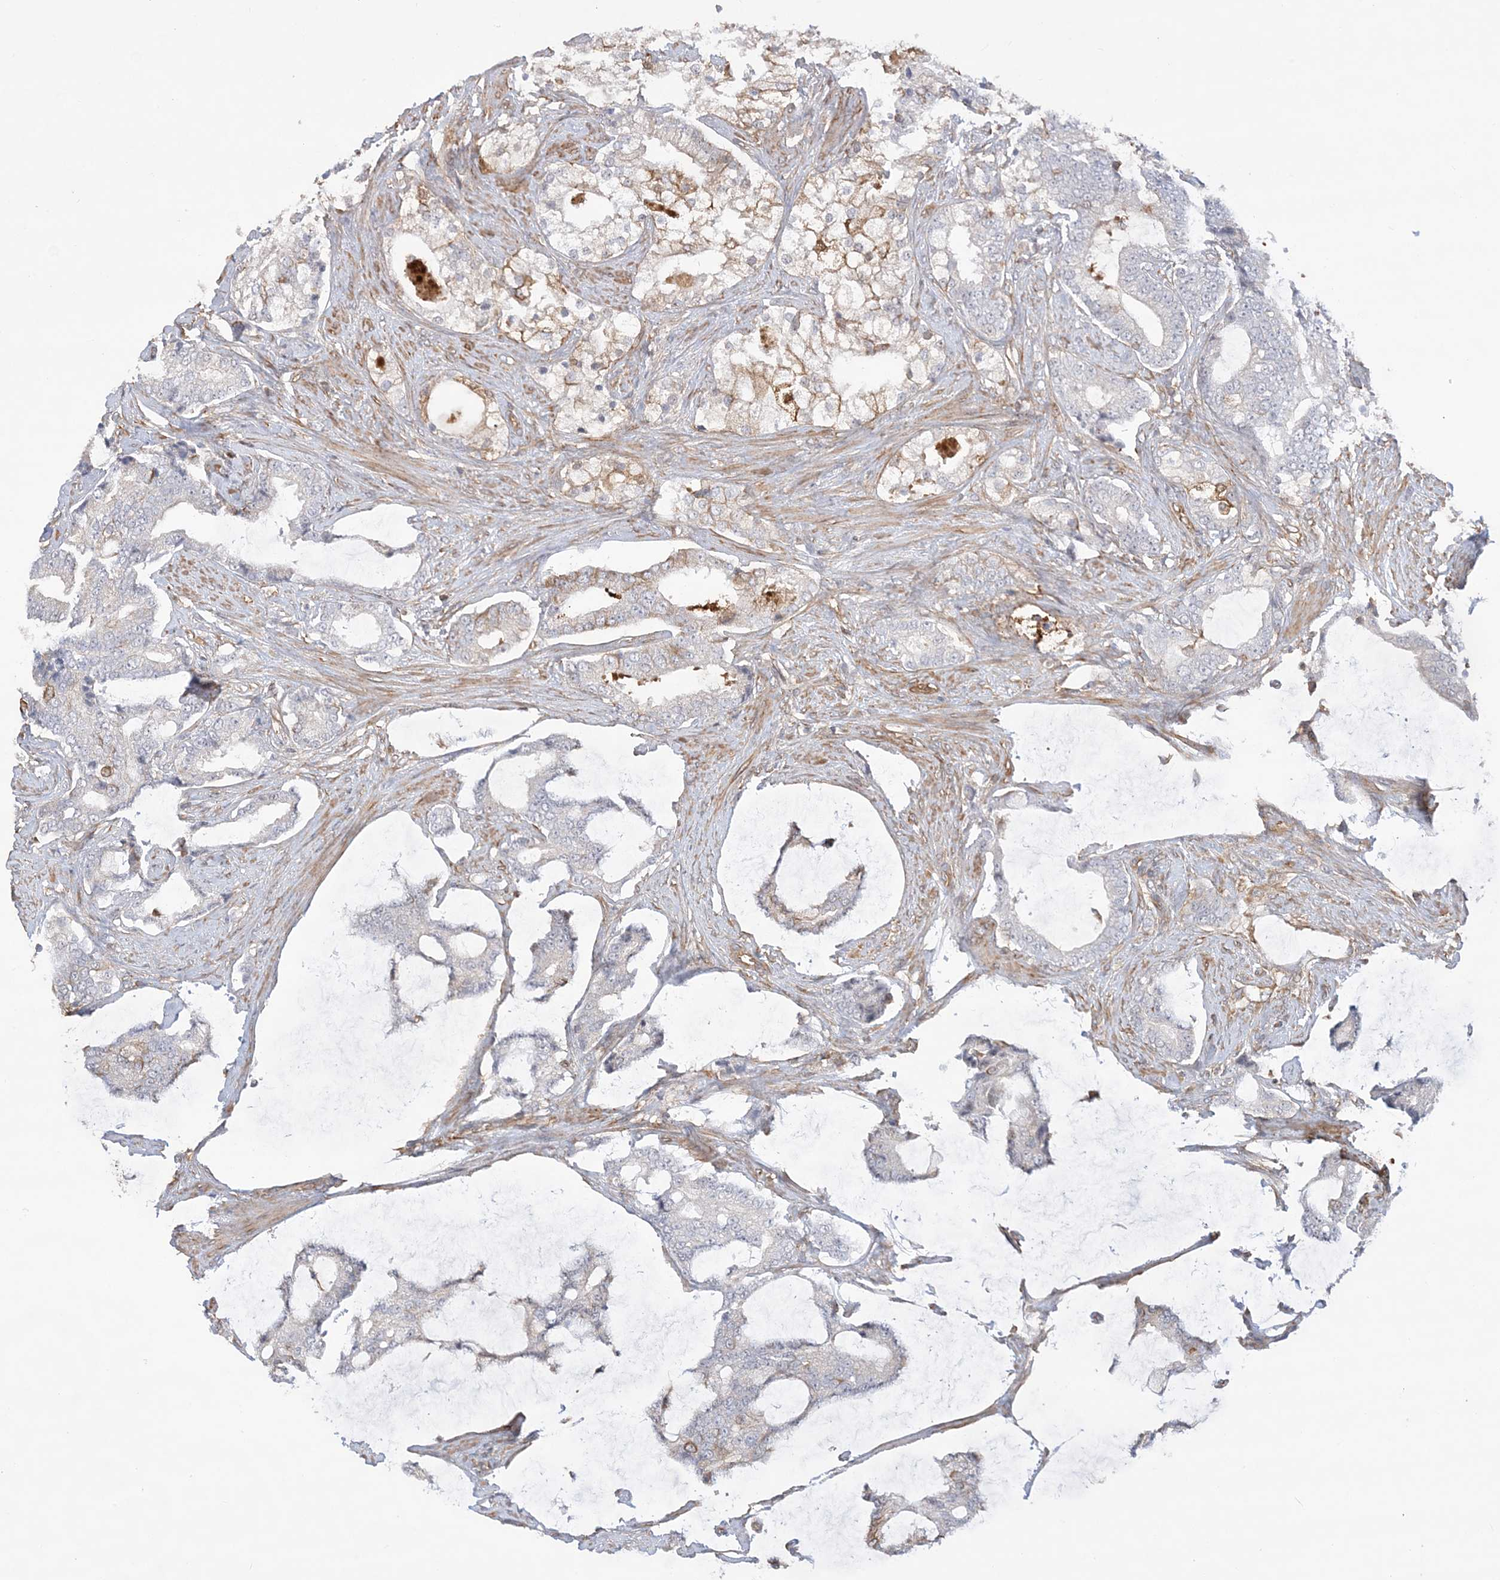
{"staining": {"intensity": "moderate", "quantity": "<25%", "location": "cytoplasmic/membranous"}, "tissue": "prostate cancer", "cell_type": "Tumor cells", "image_type": "cancer", "snomed": [{"axis": "morphology", "description": "Adenocarcinoma, Low grade"}, {"axis": "topography", "description": "Prostate"}], "caption": "This photomicrograph shows prostate low-grade adenocarcinoma stained with immunohistochemistry to label a protein in brown. The cytoplasmic/membranous of tumor cells show moderate positivity for the protein. Nuclei are counter-stained blue.", "gene": "ZNF821", "patient": {"sex": "male", "age": 58}}